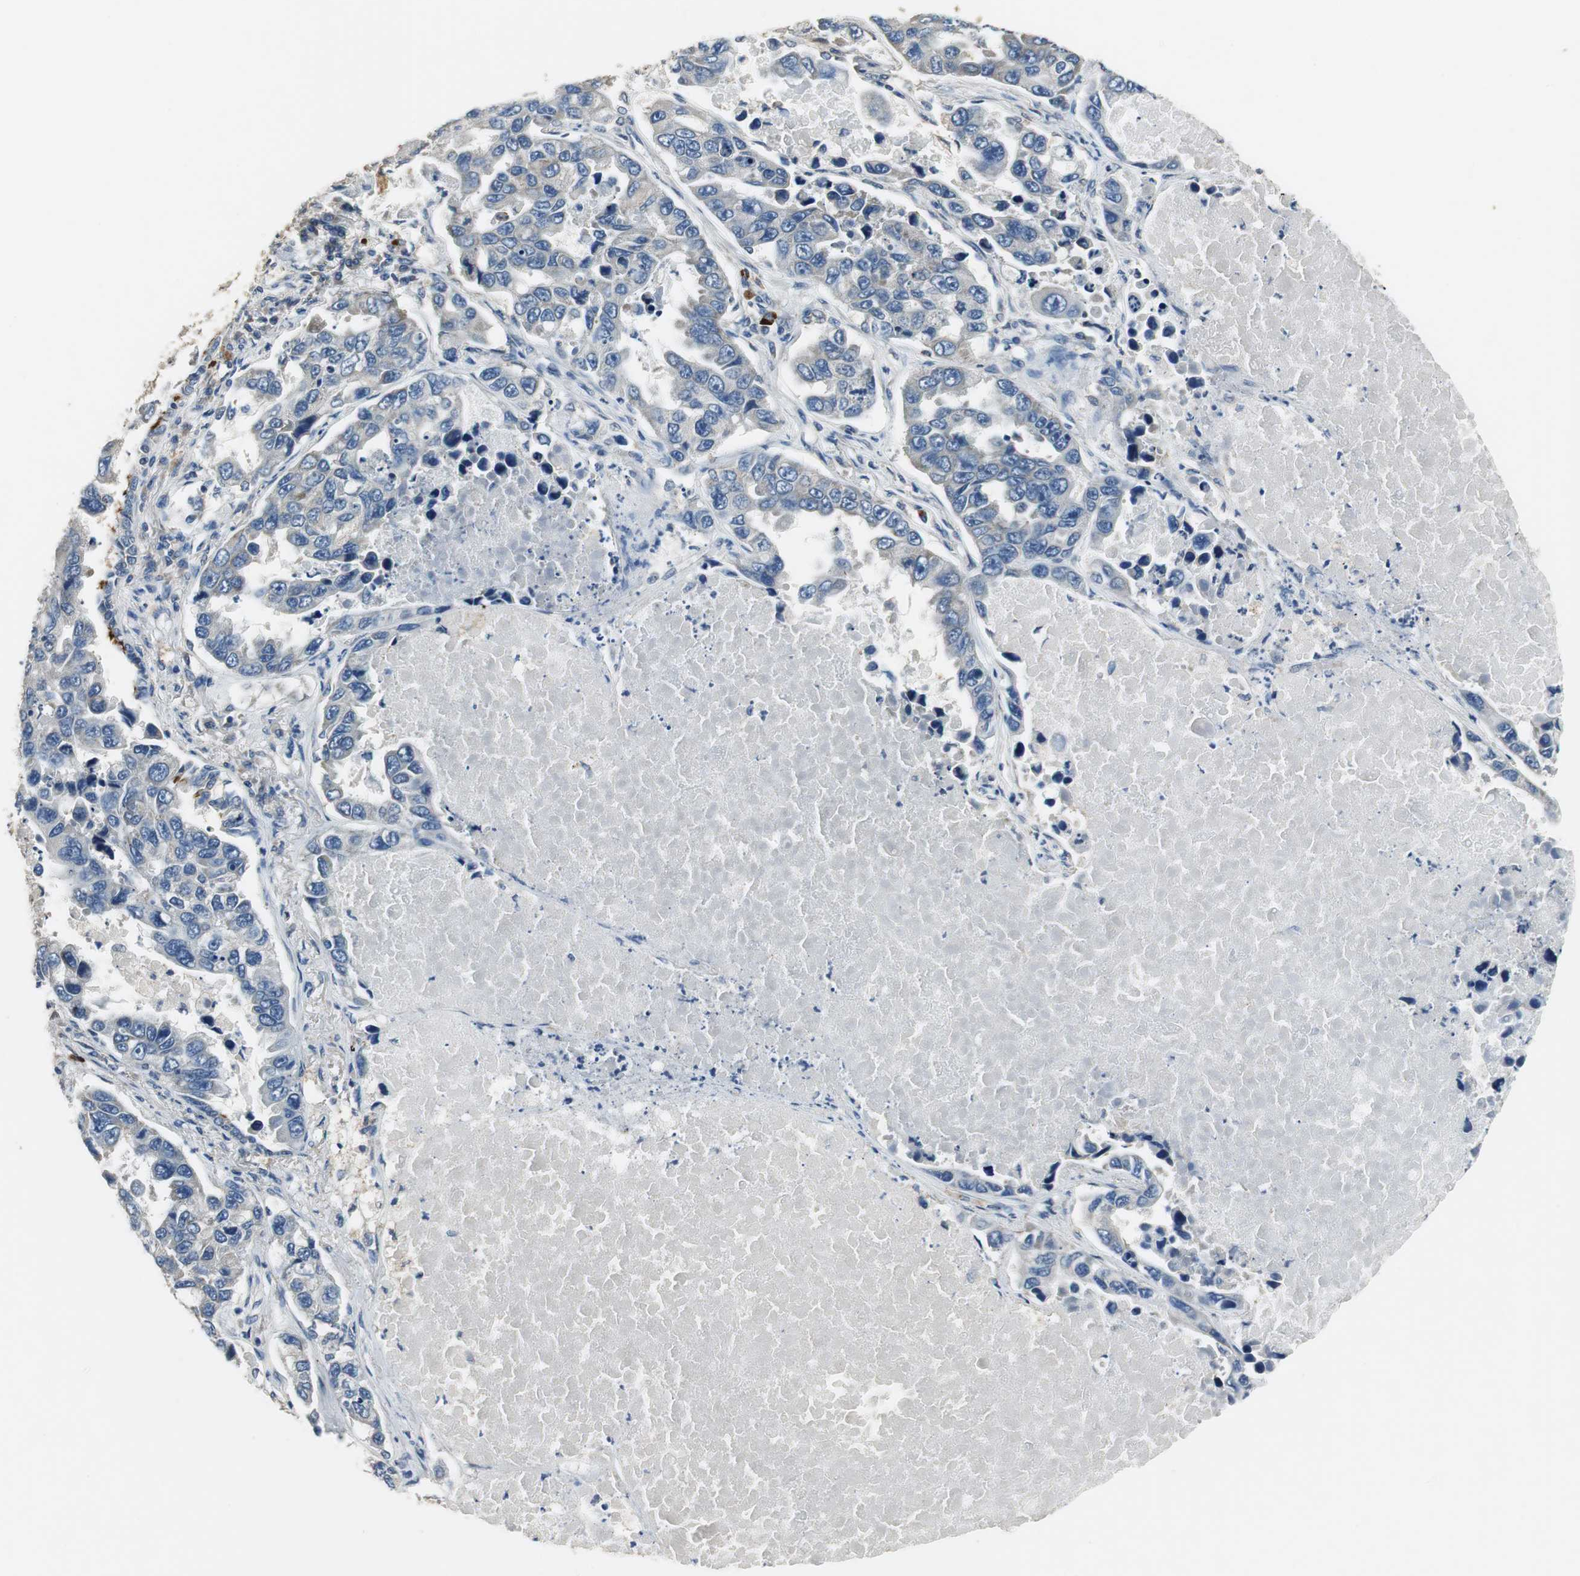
{"staining": {"intensity": "negative", "quantity": "none", "location": "none"}, "tissue": "lung cancer", "cell_type": "Tumor cells", "image_type": "cancer", "snomed": [{"axis": "morphology", "description": "Adenocarcinoma, NOS"}, {"axis": "topography", "description": "Lung"}], "caption": "Adenocarcinoma (lung) stained for a protein using immunohistochemistry demonstrates no positivity tumor cells.", "gene": "MTIF2", "patient": {"sex": "male", "age": 64}}